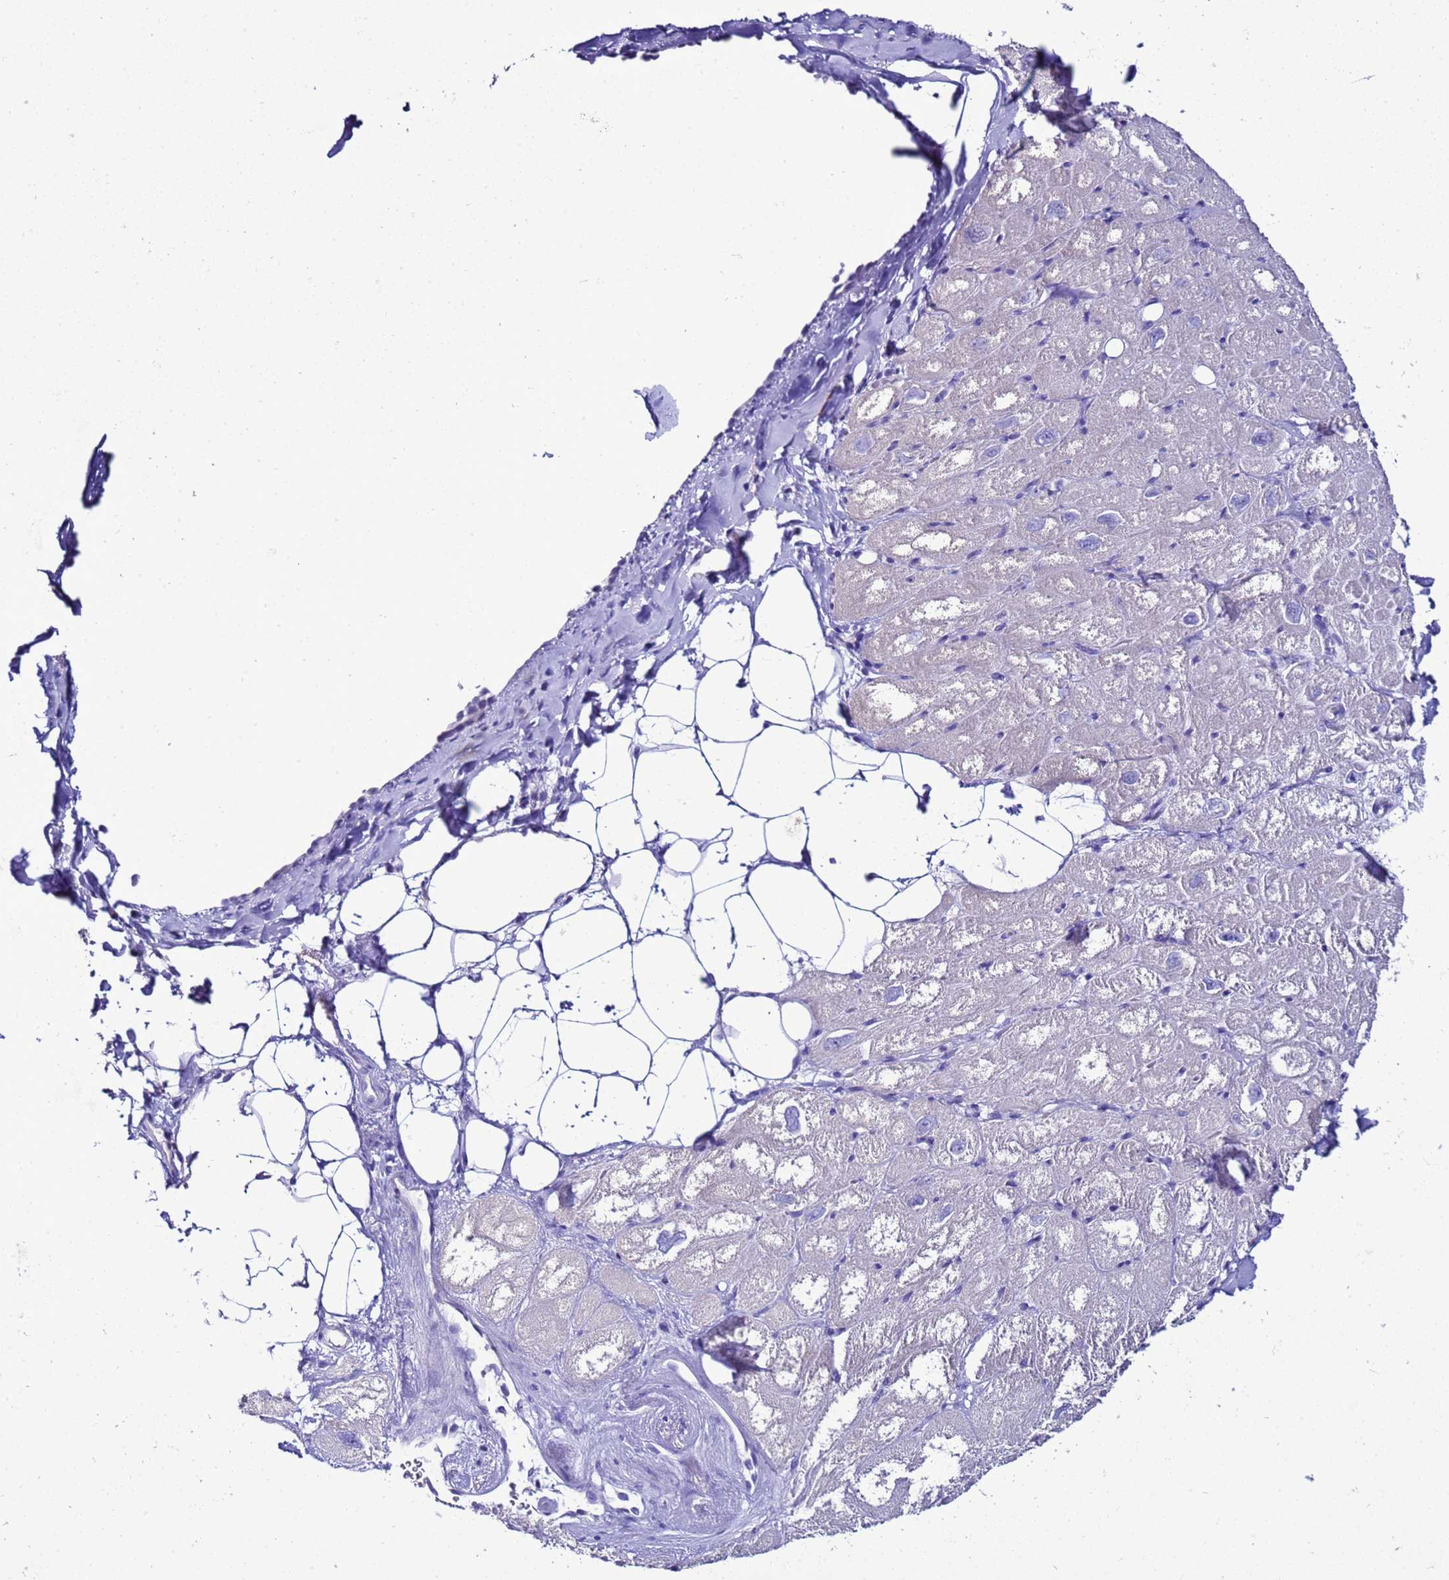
{"staining": {"intensity": "negative", "quantity": "none", "location": "none"}, "tissue": "heart muscle", "cell_type": "Cardiomyocytes", "image_type": "normal", "snomed": [{"axis": "morphology", "description": "Normal tissue, NOS"}, {"axis": "topography", "description": "Heart"}], "caption": "DAB immunohistochemical staining of normal human heart muscle shows no significant expression in cardiomyocytes.", "gene": "BEST2", "patient": {"sex": "male", "age": 50}}